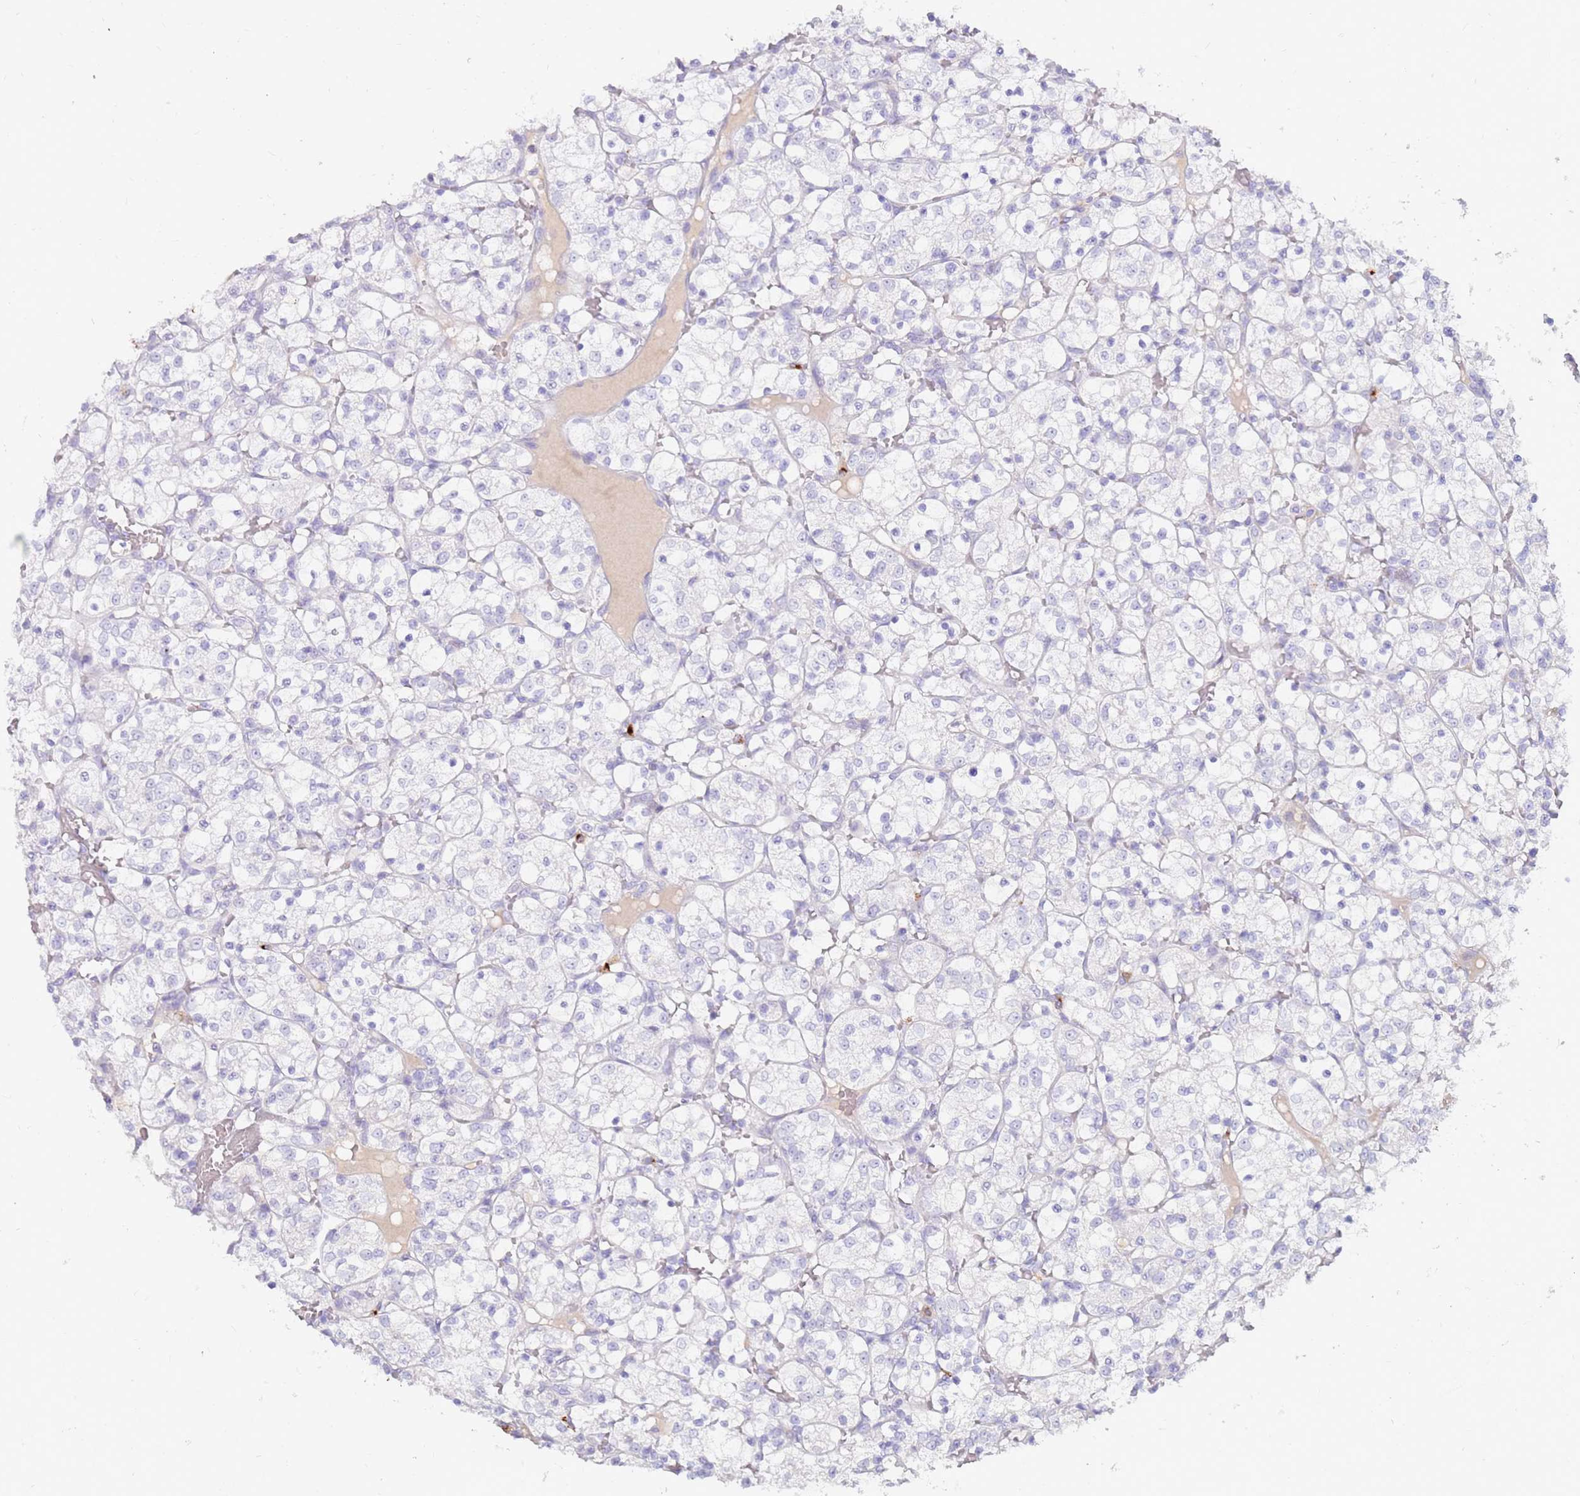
{"staining": {"intensity": "negative", "quantity": "none", "location": "none"}, "tissue": "renal cancer", "cell_type": "Tumor cells", "image_type": "cancer", "snomed": [{"axis": "morphology", "description": "Adenocarcinoma, NOS"}, {"axis": "topography", "description": "Kidney"}], "caption": "The photomicrograph reveals no significant positivity in tumor cells of adenocarcinoma (renal).", "gene": "EVPLL", "patient": {"sex": "female", "age": 69}}